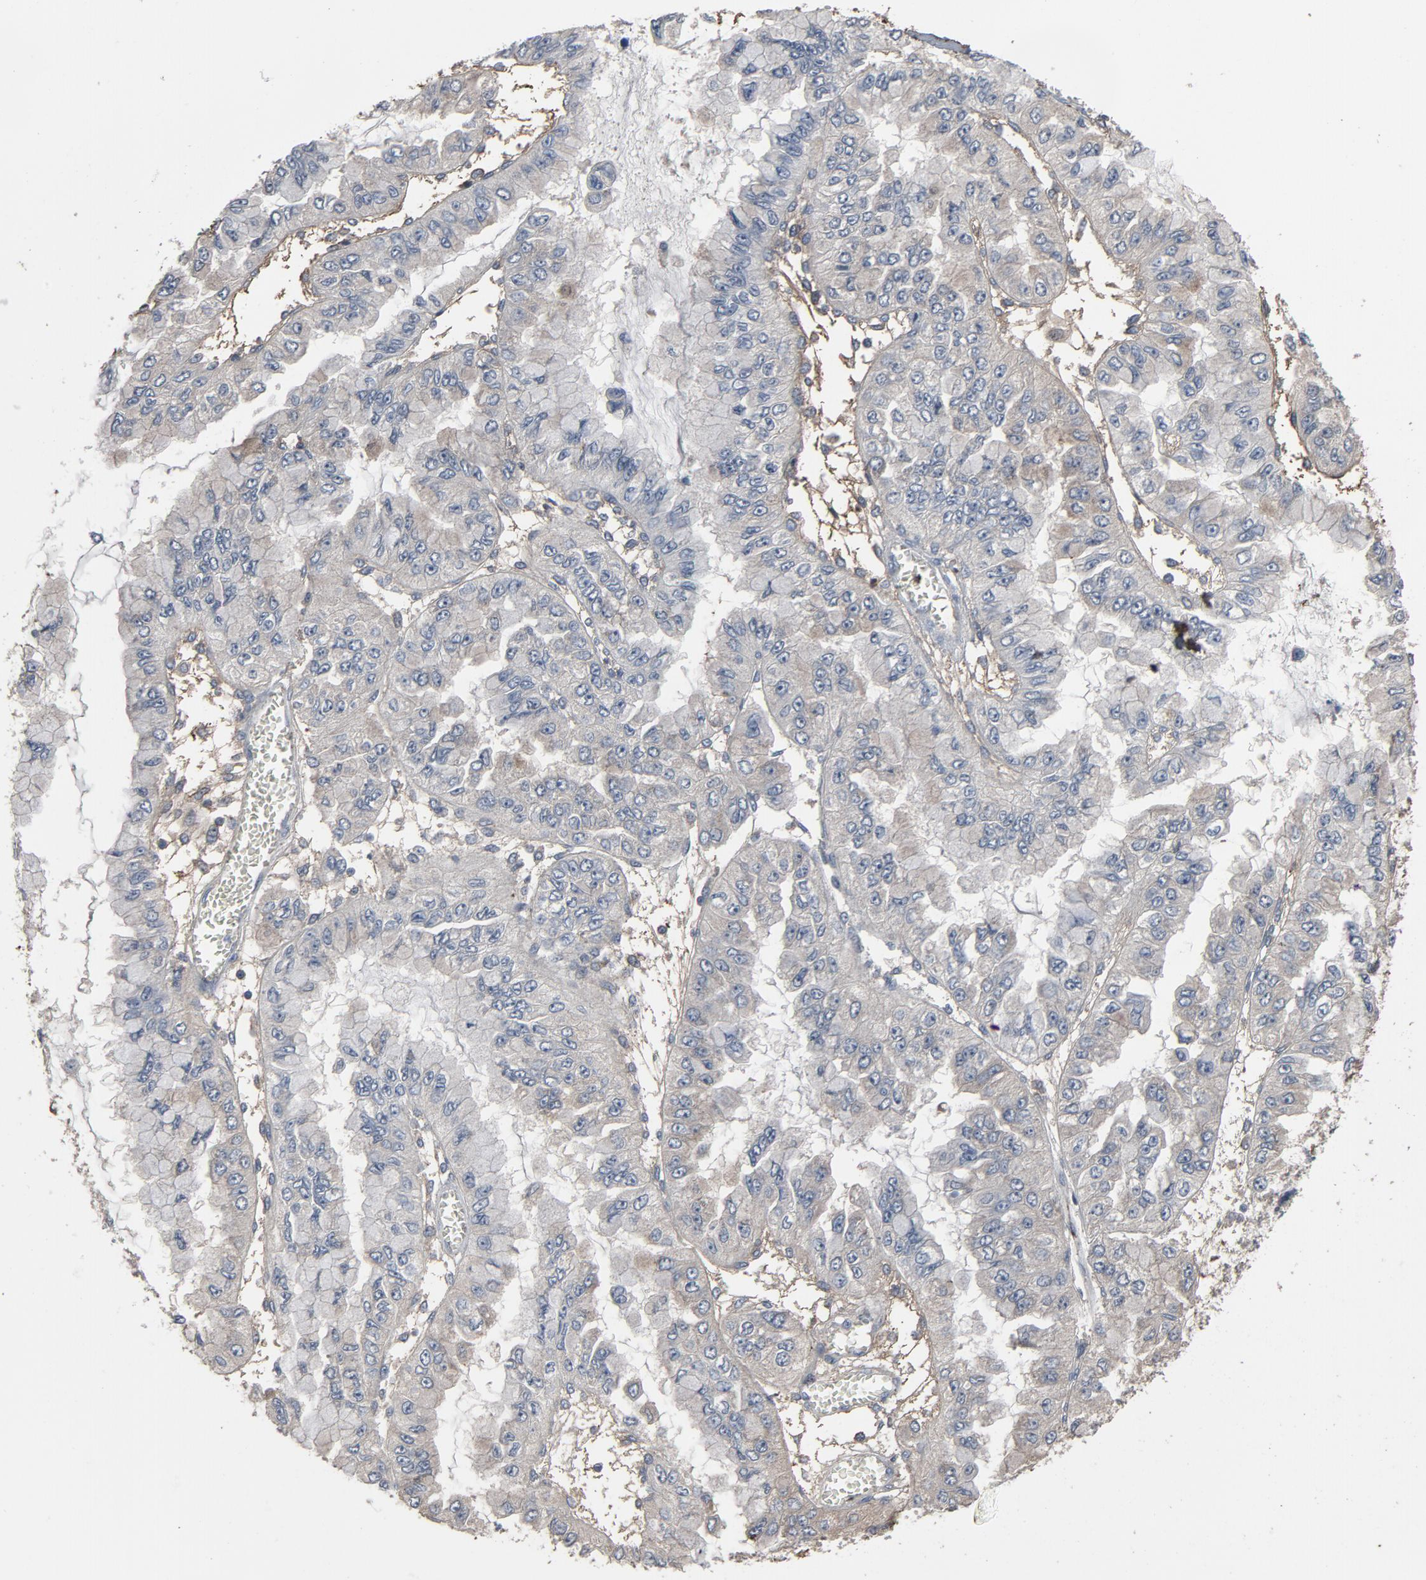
{"staining": {"intensity": "negative", "quantity": "none", "location": "none"}, "tissue": "liver cancer", "cell_type": "Tumor cells", "image_type": "cancer", "snomed": [{"axis": "morphology", "description": "Cholangiocarcinoma"}, {"axis": "topography", "description": "Liver"}], "caption": "Immunohistochemistry (IHC) histopathology image of neoplastic tissue: human cholangiocarcinoma (liver) stained with DAB shows no significant protein staining in tumor cells. (Brightfield microscopy of DAB (3,3'-diaminobenzidine) immunohistochemistry at high magnification).", "gene": "PDZD4", "patient": {"sex": "female", "age": 79}}